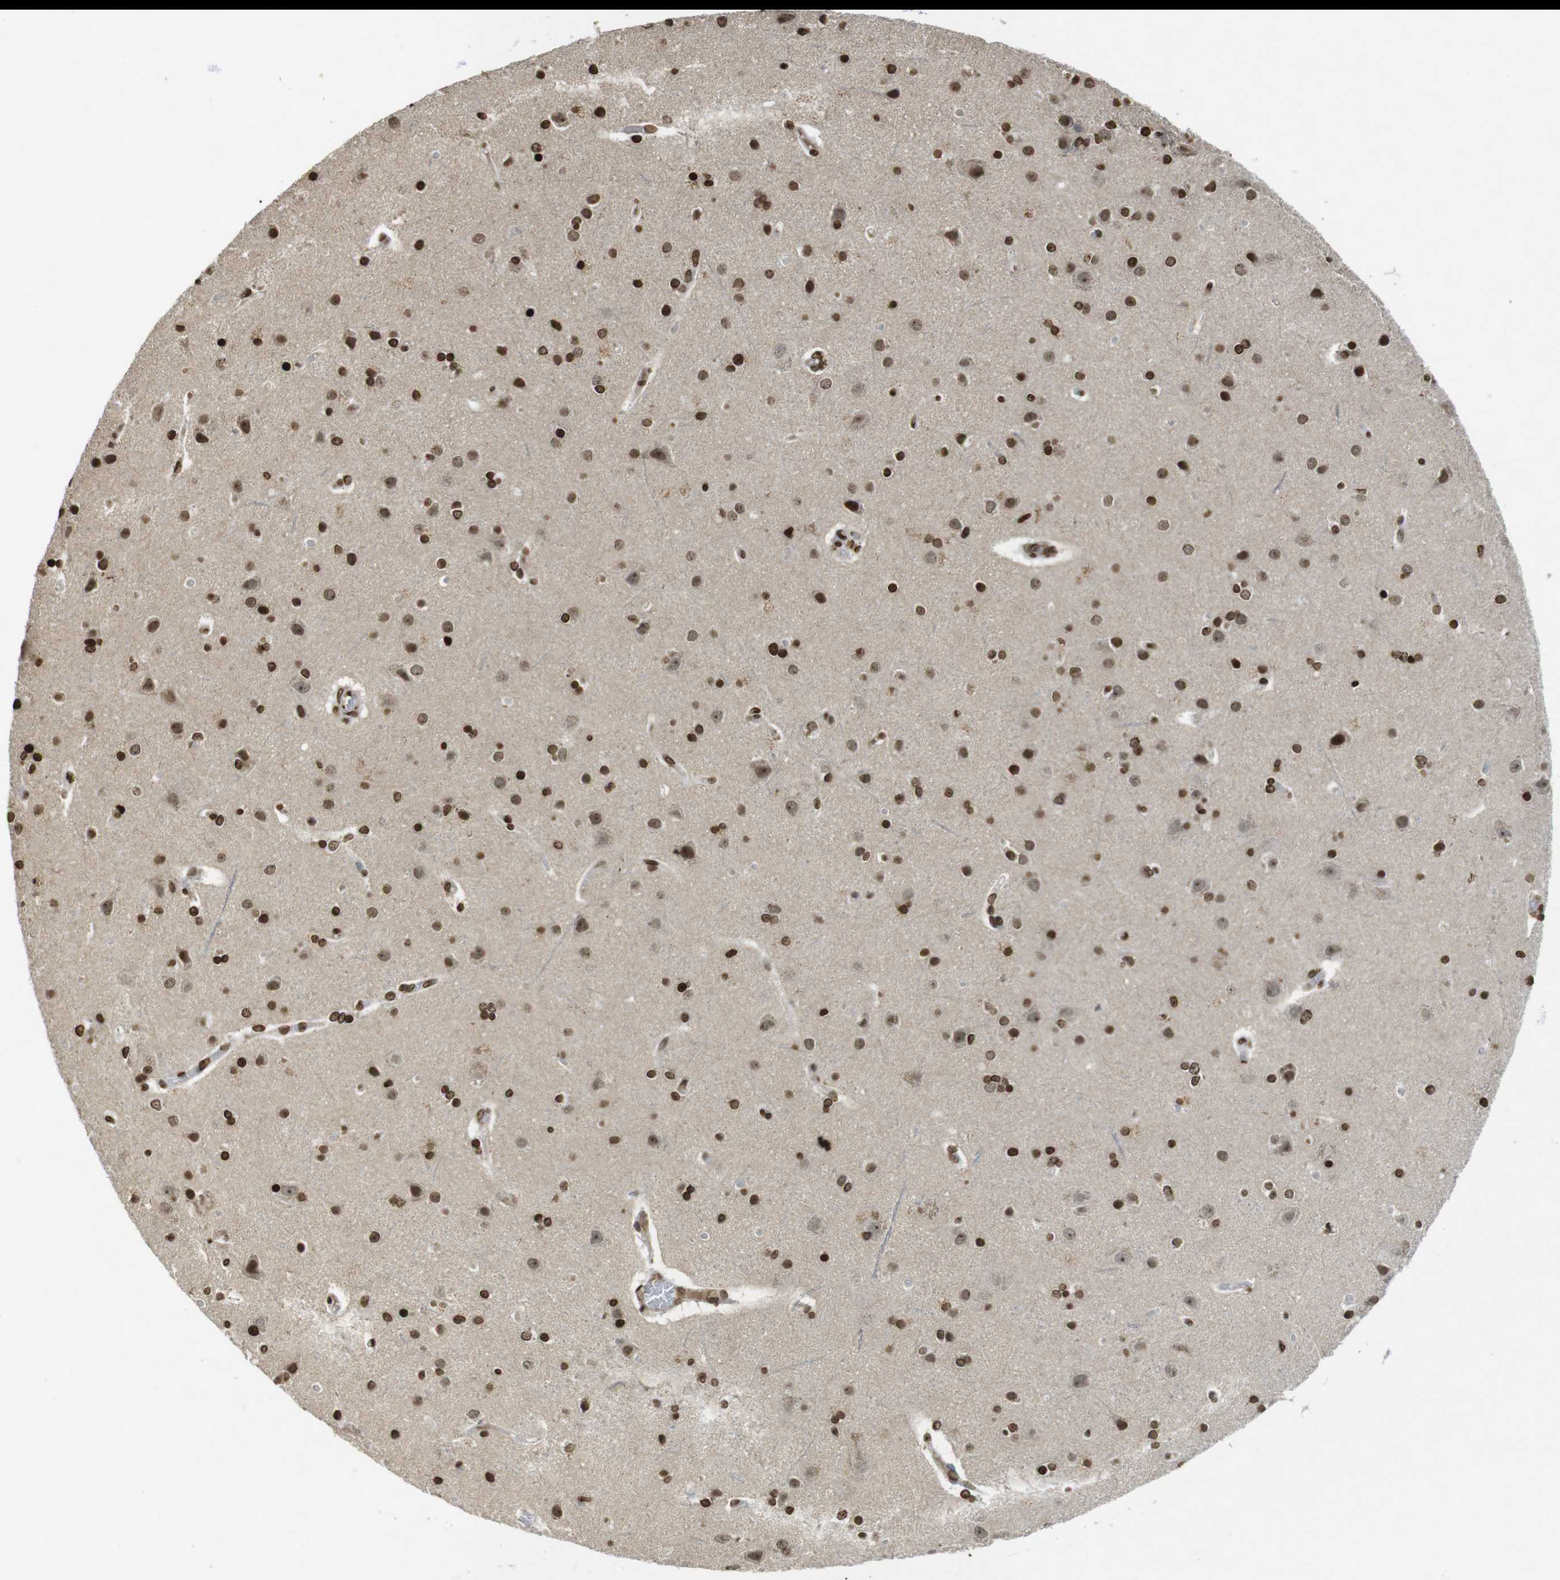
{"staining": {"intensity": "moderate", "quantity": ">75%", "location": "nuclear"}, "tissue": "cerebral cortex", "cell_type": "Endothelial cells", "image_type": "normal", "snomed": [{"axis": "morphology", "description": "Normal tissue, NOS"}, {"axis": "topography", "description": "Cerebral cortex"}], "caption": "Unremarkable cerebral cortex was stained to show a protein in brown. There is medium levels of moderate nuclear expression in approximately >75% of endothelial cells. The staining is performed using DAB brown chromogen to label protein expression. The nuclei are counter-stained blue using hematoxylin.", "gene": "FOXA3", "patient": {"sex": "female", "age": 54}}